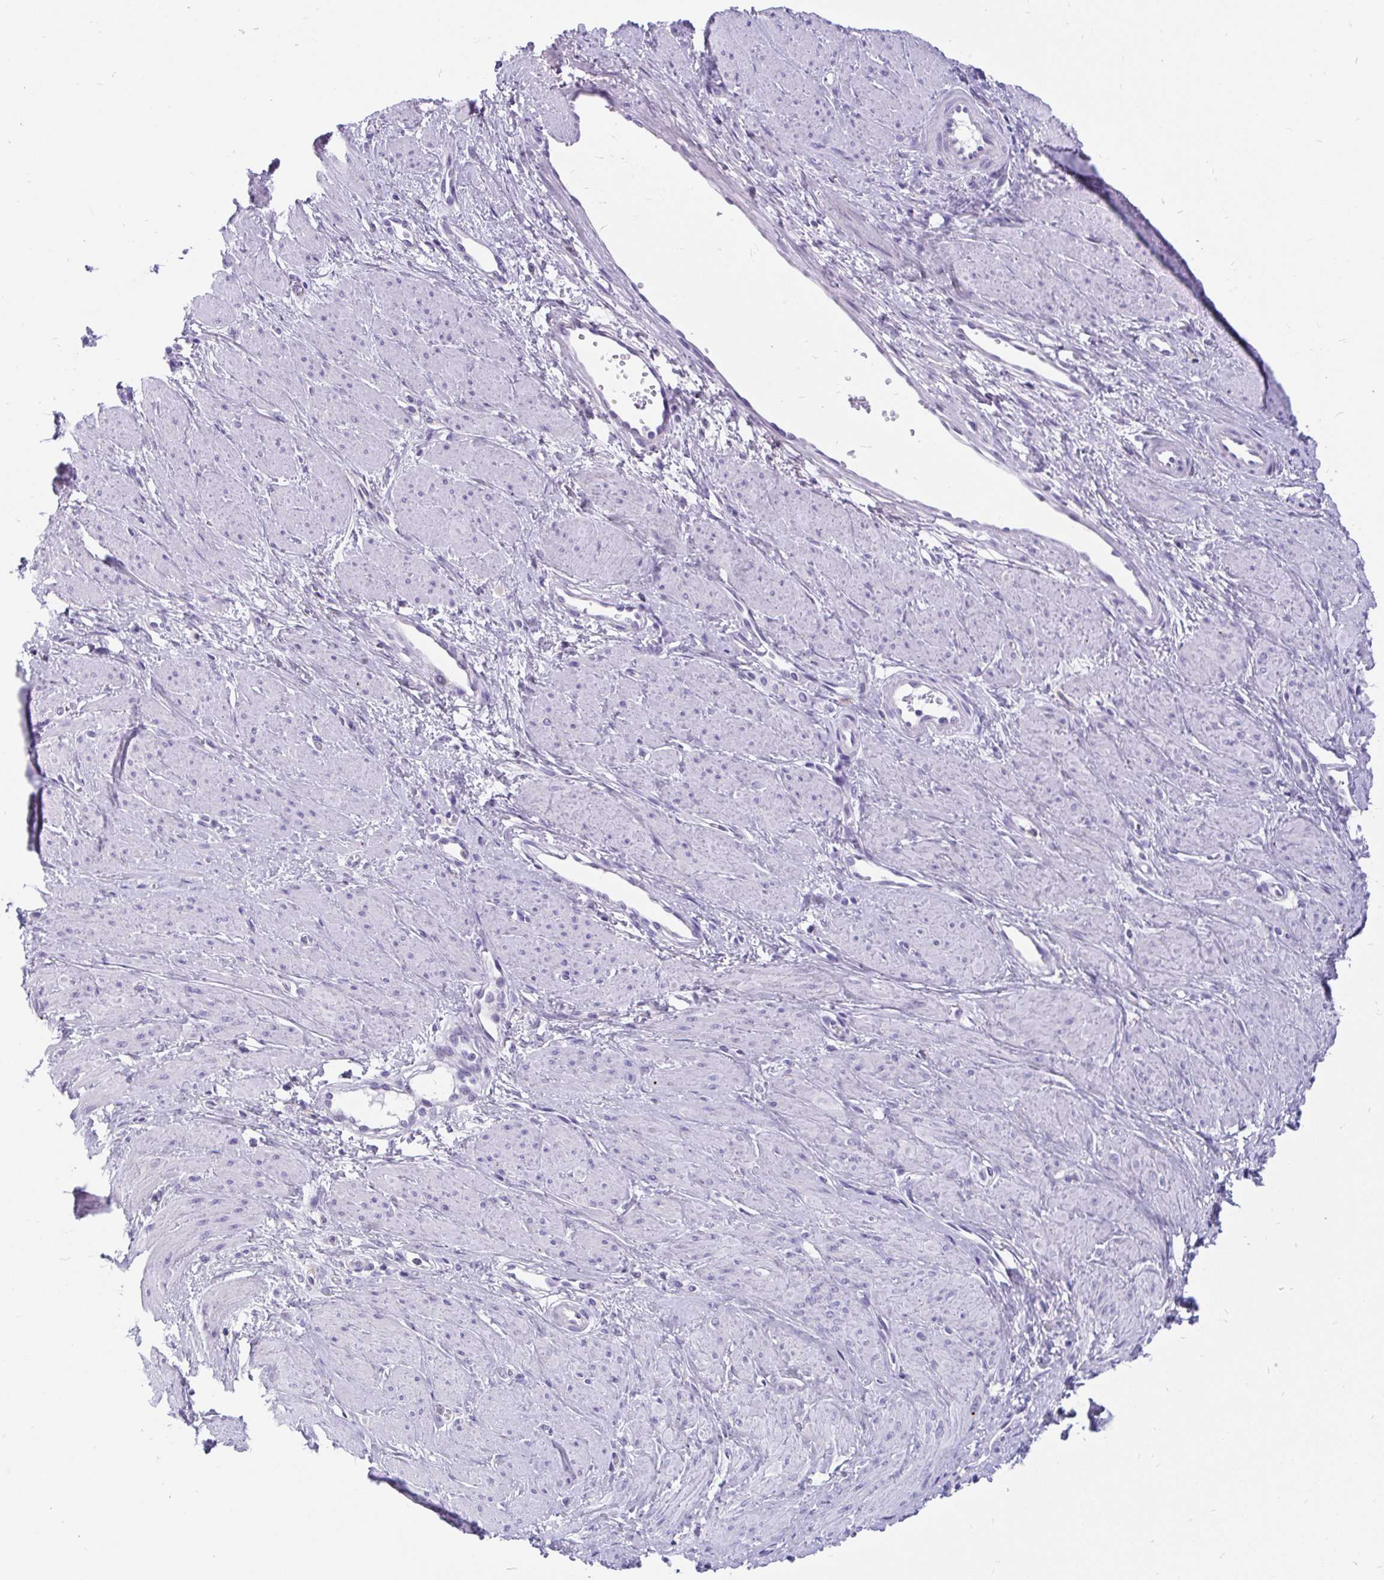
{"staining": {"intensity": "negative", "quantity": "none", "location": "none"}, "tissue": "smooth muscle", "cell_type": "Smooth muscle cells", "image_type": "normal", "snomed": [{"axis": "morphology", "description": "Normal tissue, NOS"}, {"axis": "topography", "description": "Smooth muscle"}, {"axis": "topography", "description": "Uterus"}], "caption": "This is an immunohistochemistry (IHC) micrograph of unremarkable smooth muscle. There is no expression in smooth muscle cells.", "gene": "KIAA2013", "patient": {"sex": "female", "age": 39}}